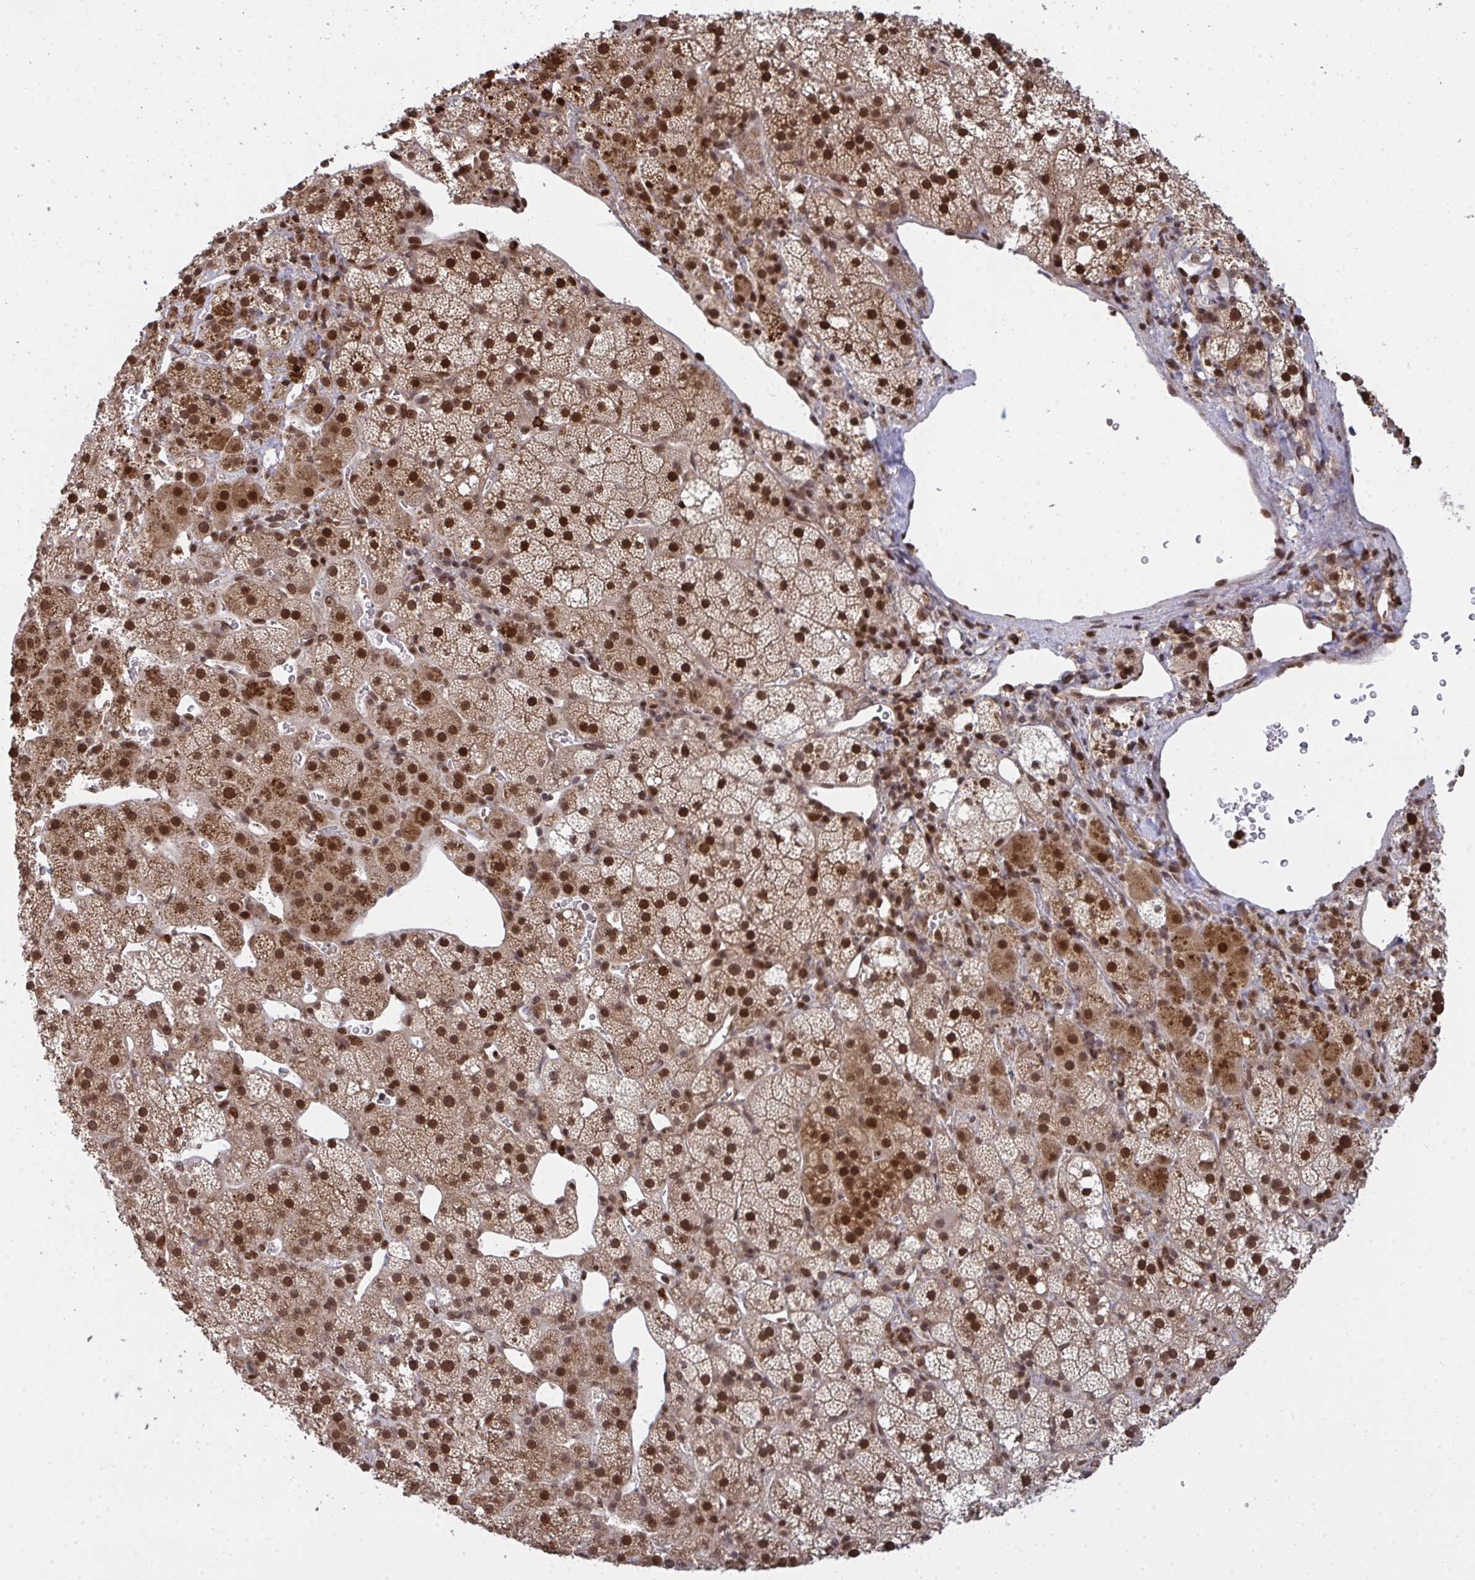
{"staining": {"intensity": "strong", "quantity": ">75%", "location": "cytoplasmic/membranous,nuclear"}, "tissue": "adrenal gland", "cell_type": "Glandular cells", "image_type": "normal", "snomed": [{"axis": "morphology", "description": "Normal tissue, NOS"}, {"axis": "topography", "description": "Adrenal gland"}], "caption": "Human adrenal gland stained with a brown dye exhibits strong cytoplasmic/membranous,nuclear positive expression in about >75% of glandular cells.", "gene": "UXT", "patient": {"sex": "male", "age": 53}}